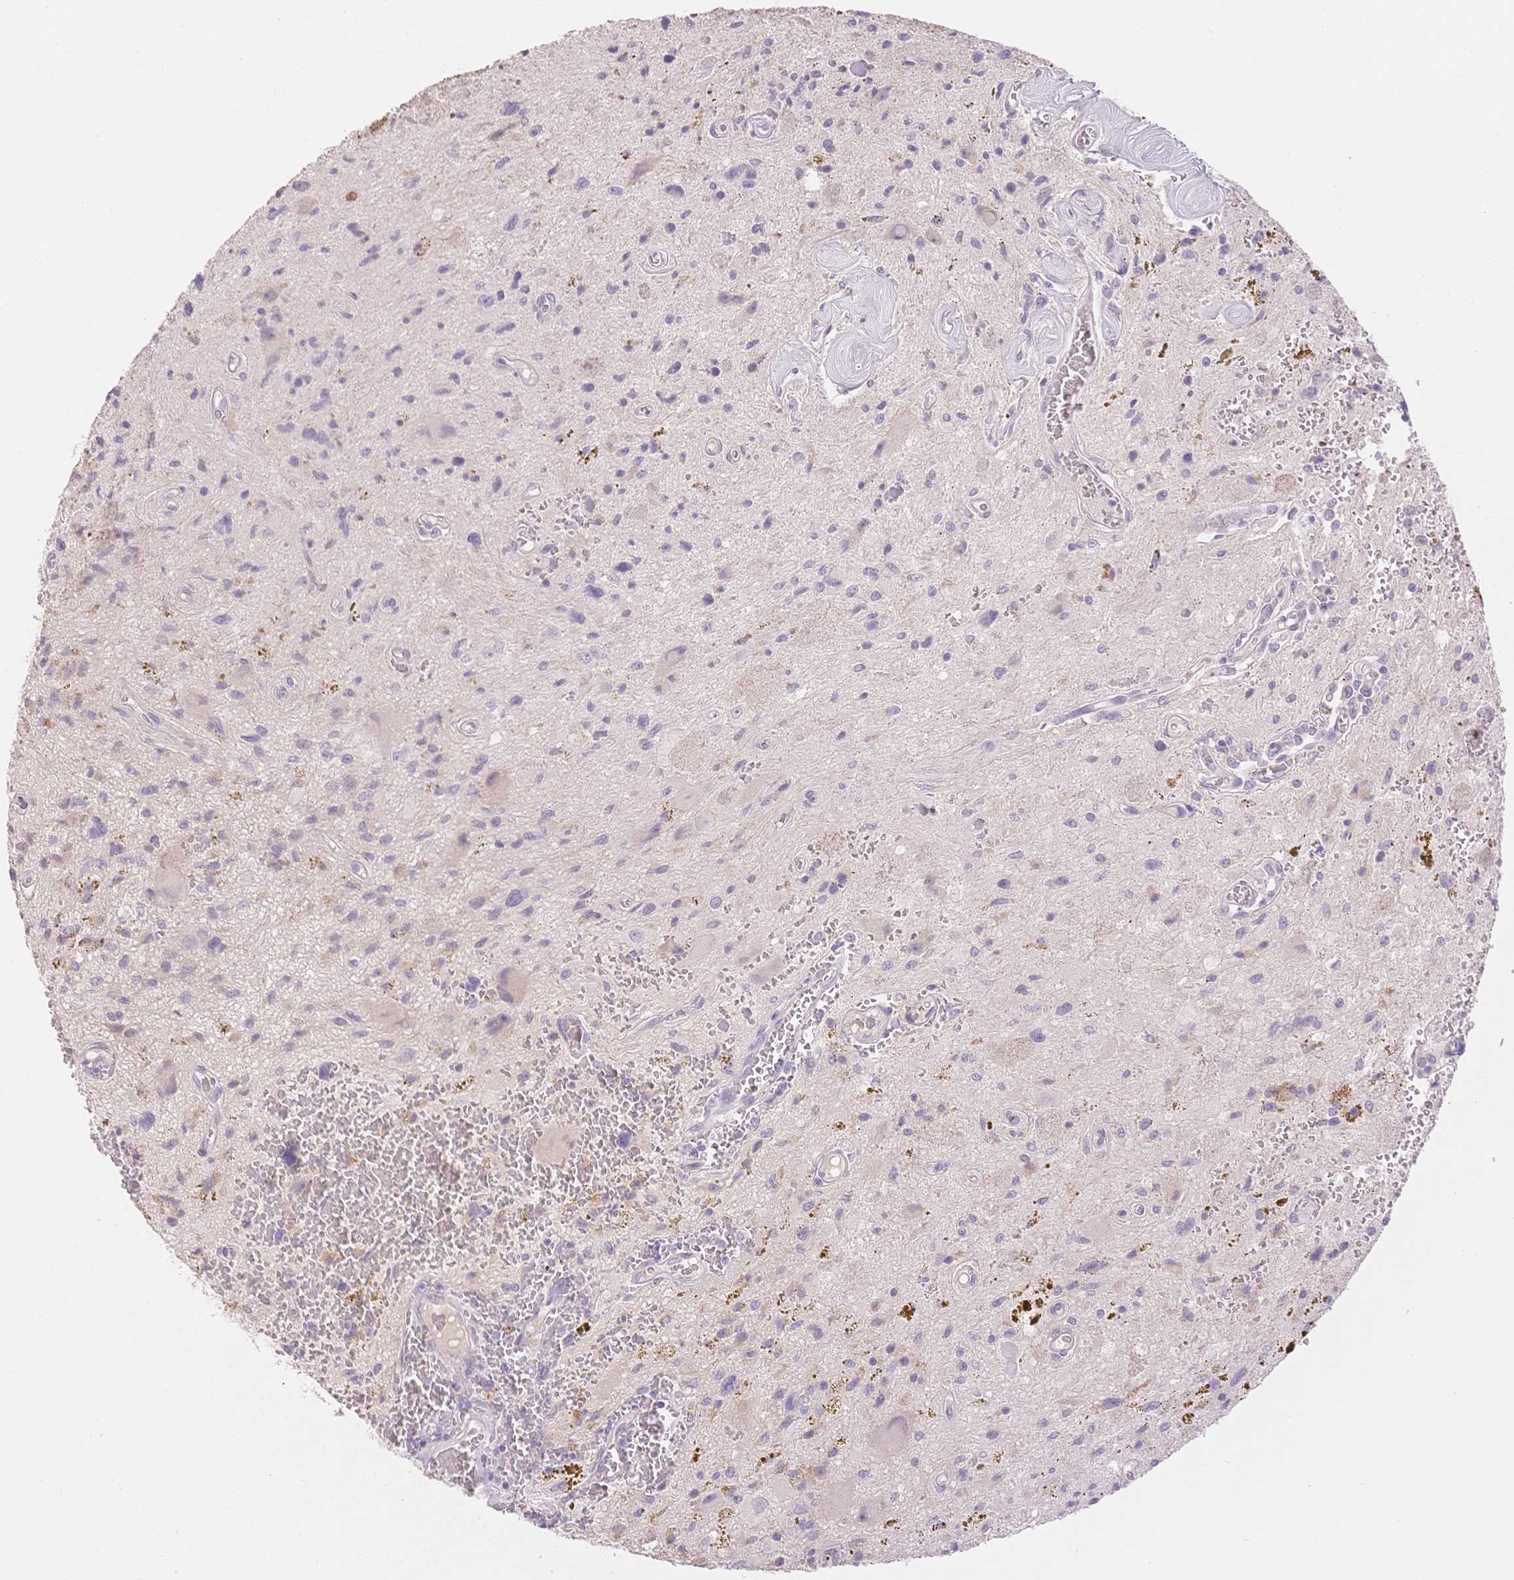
{"staining": {"intensity": "negative", "quantity": "none", "location": "none"}, "tissue": "glioma", "cell_type": "Tumor cells", "image_type": "cancer", "snomed": [{"axis": "morphology", "description": "Glioma, malignant, Low grade"}, {"axis": "topography", "description": "Cerebellum"}], "caption": "A high-resolution image shows immunohistochemistry staining of malignant glioma (low-grade), which displays no significant expression in tumor cells.", "gene": "SUV39H2", "patient": {"sex": "female", "age": 14}}